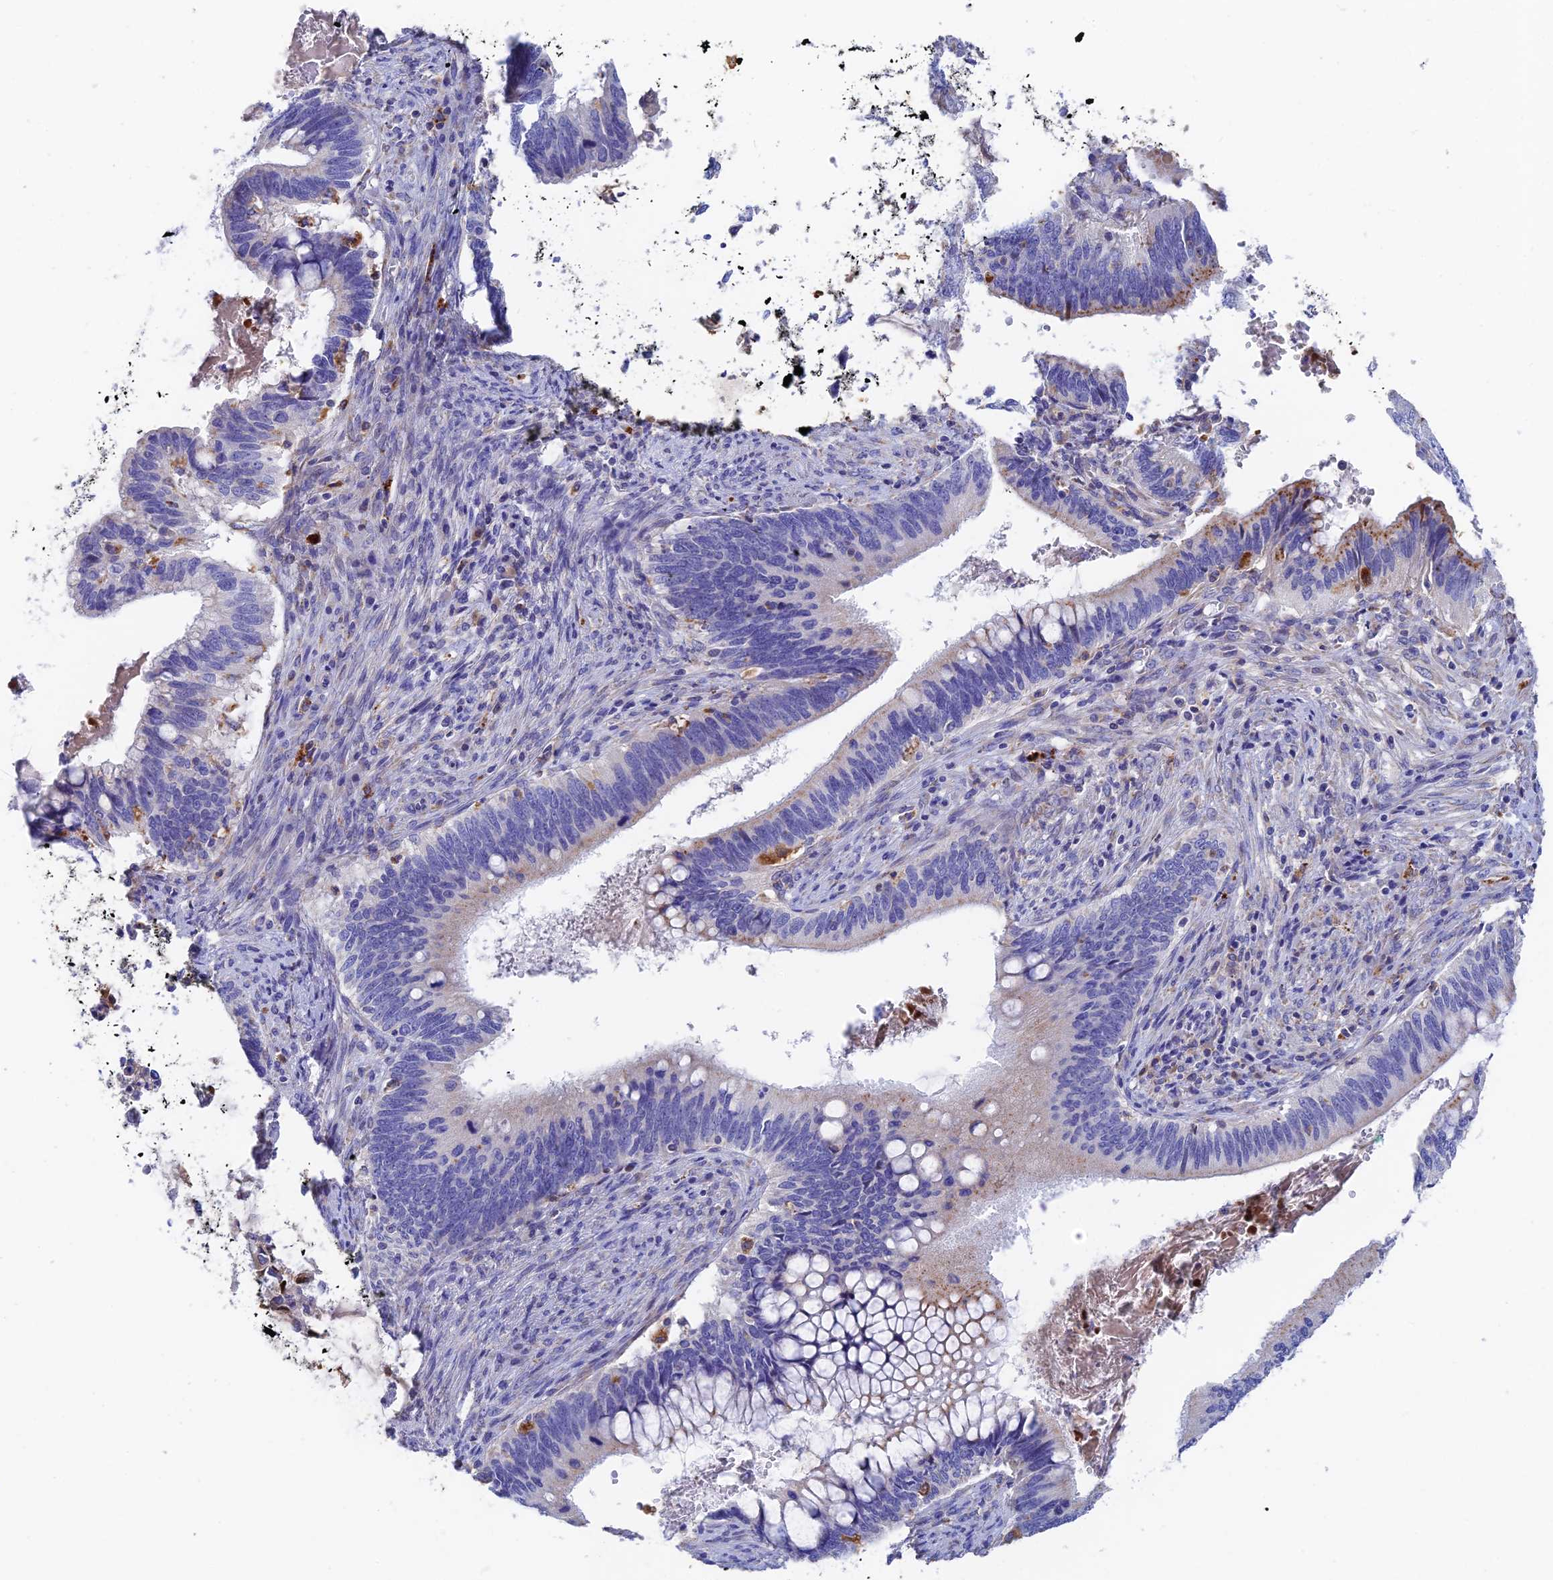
{"staining": {"intensity": "negative", "quantity": "none", "location": "none"}, "tissue": "cervical cancer", "cell_type": "Tumor cells", "image_type": "cancer", "snomed": [{"axis": "morphology", "description": "Adenocarcinoma, NOS"}, {"axis": "topography", "description": "Cervix"}], "caption": "Protein analysis of cervical adenocarcinoma demonstrates no significant positivity in tumor cells.", "gene": "RPGRIP1L", "patient": {"sex": "female", "age": 42}}